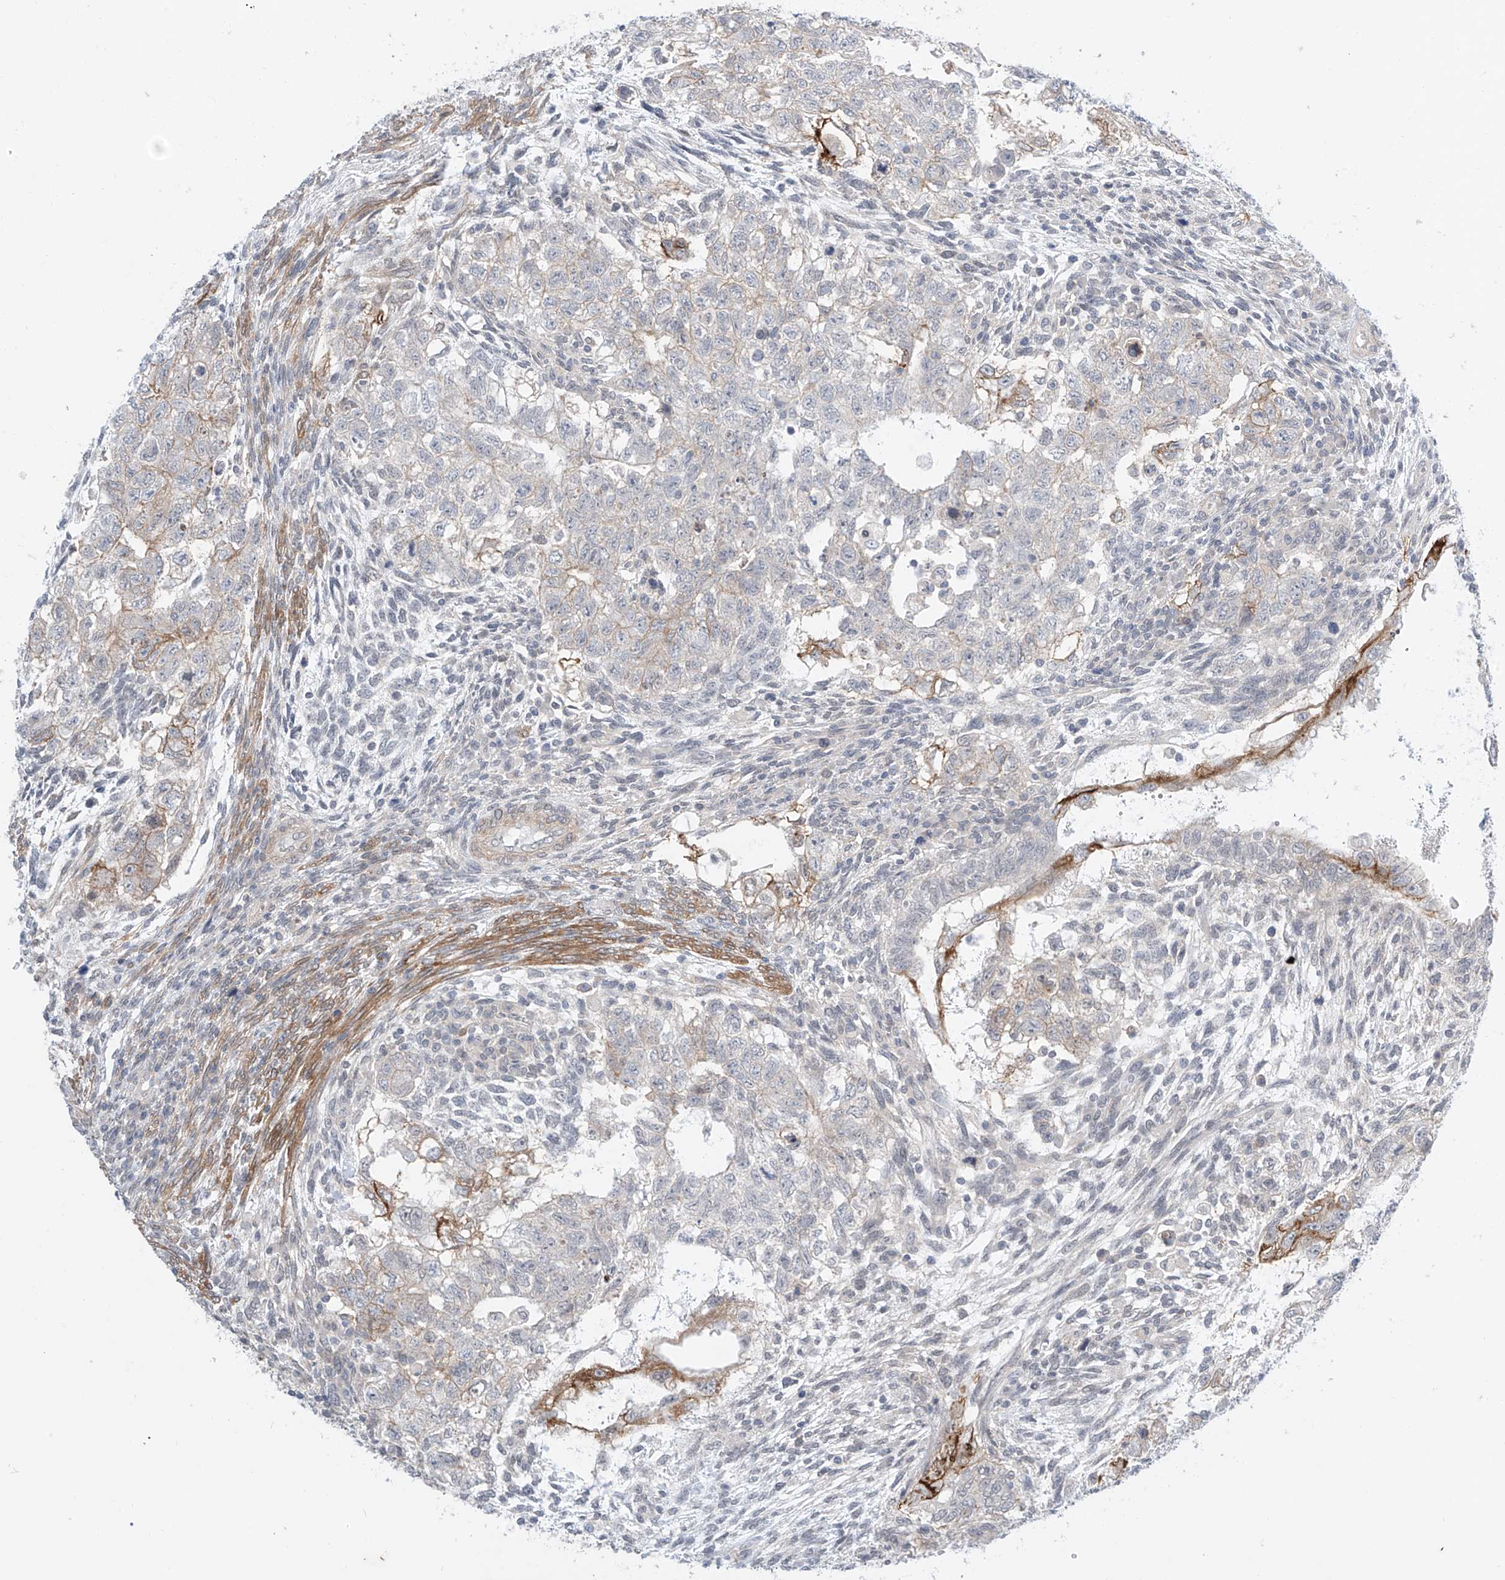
{"staining": {"intensity": "weak", "quantity": "<25%", "location": "cytoplasmic/membranous"}, "tissue": "testis cancer", "cell_type": "Tumor cells", "image_type": "cancer", "snomed": [{"axis": "morphology", "description": "Carcinoma, Embryonal, NOS"}, {"axis": "topography", "description": "Testis"}], "caption": "Tumor cells are negative for brown protein staining in testis cancer (embryonal carcinoma).", "gene": "ABLIM2", "patient": {"sex": "male", "age": 37}}